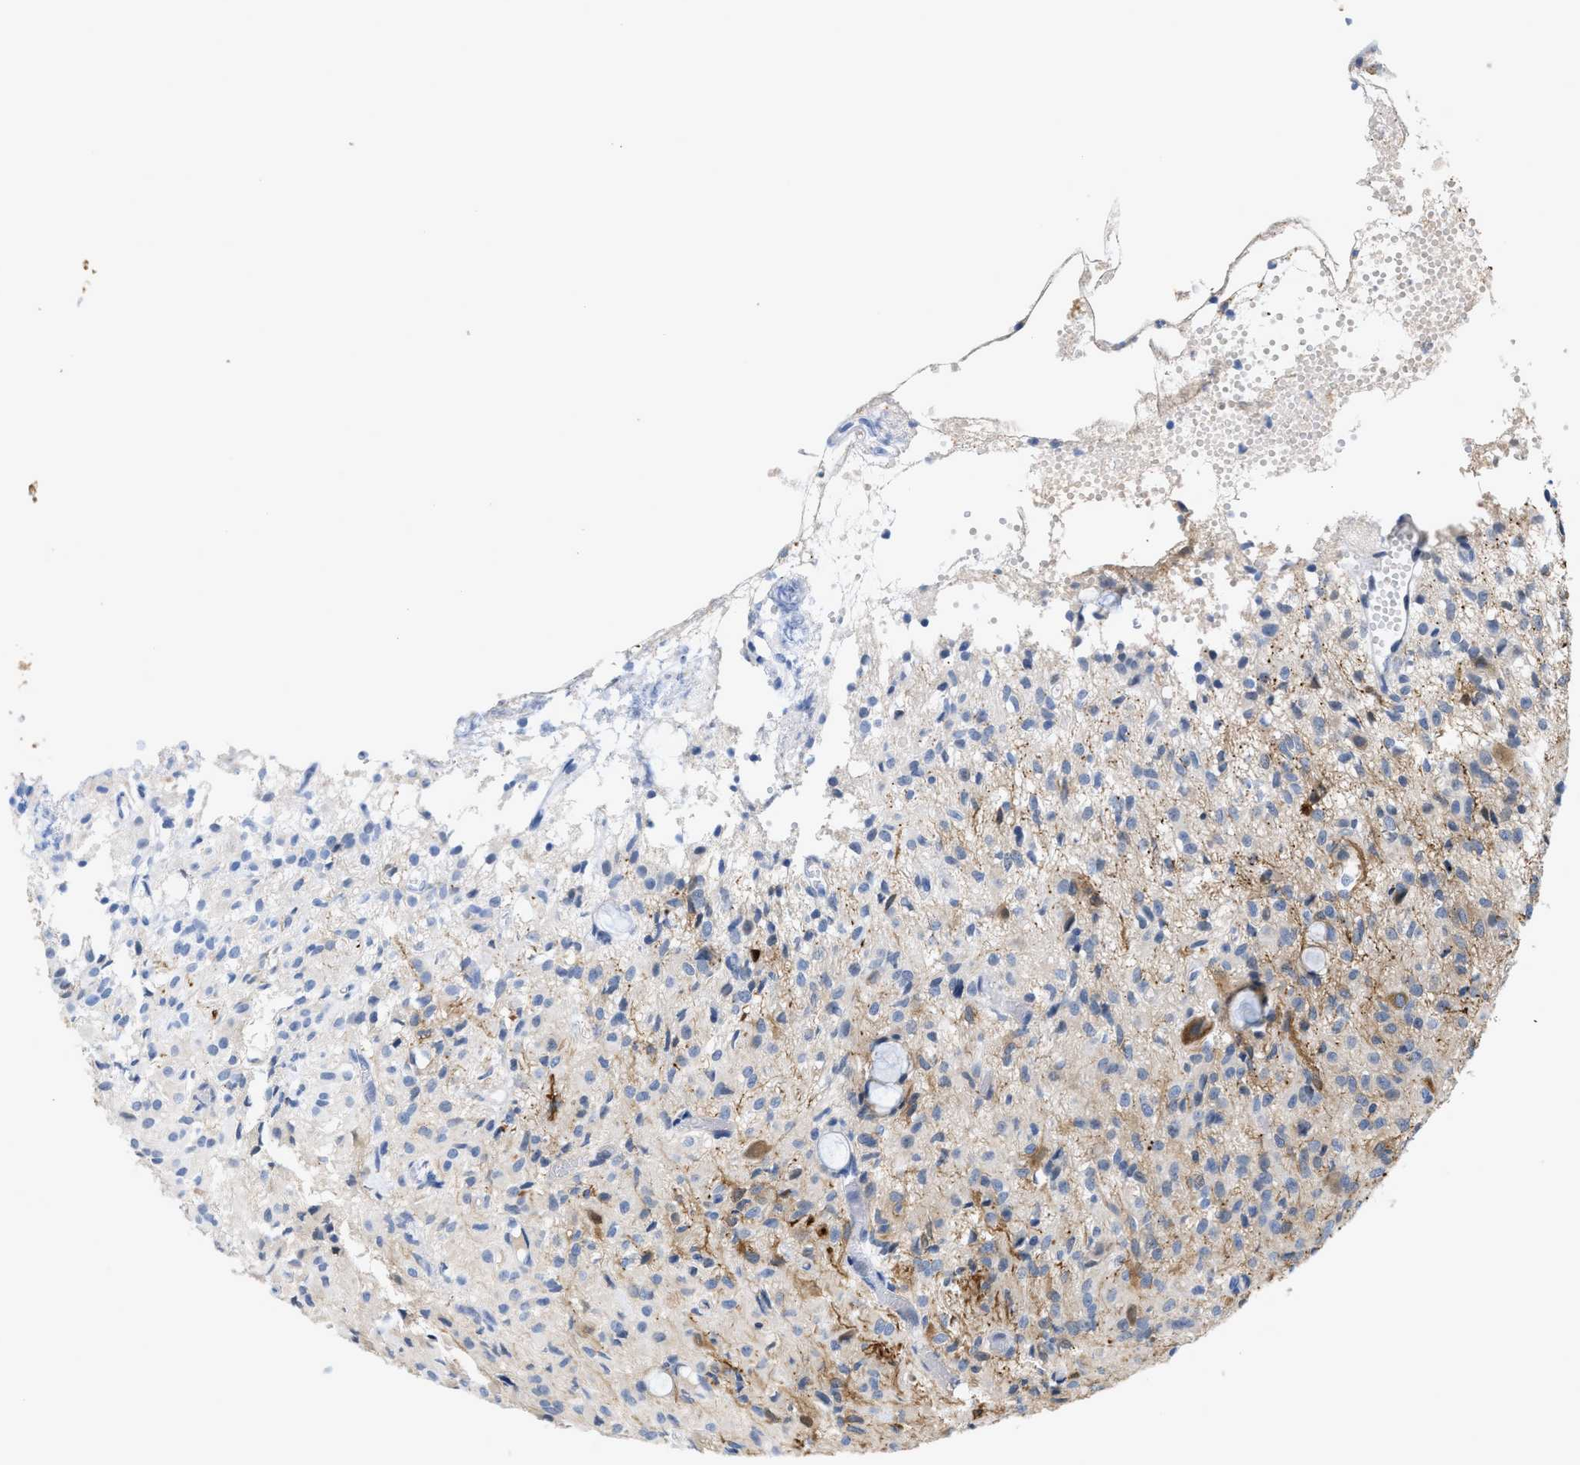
{"staining": {"intensity": "moderate", "quantity": "<25%", "location": "cytoplasmic/membranous"}, "tissue": "glioma", "cell_type": "Tumor cells", "image_type": "cancer", "snomed": [{"axis": "morphology", "description": "Glioma, malignant, High grade"}, {"axis": "topography", "description": "Brain"}], "caption": "Brown immunohistochemical staining in human malignant high-grade glioma reveals moderate cytoplasmic/membranous staining in approximately <25% of tumor cells. (DAB IHC with brightfield microscopy, high magnification).", "gene": "CRYM", "patient": {"sex": "female", "age": 59}}